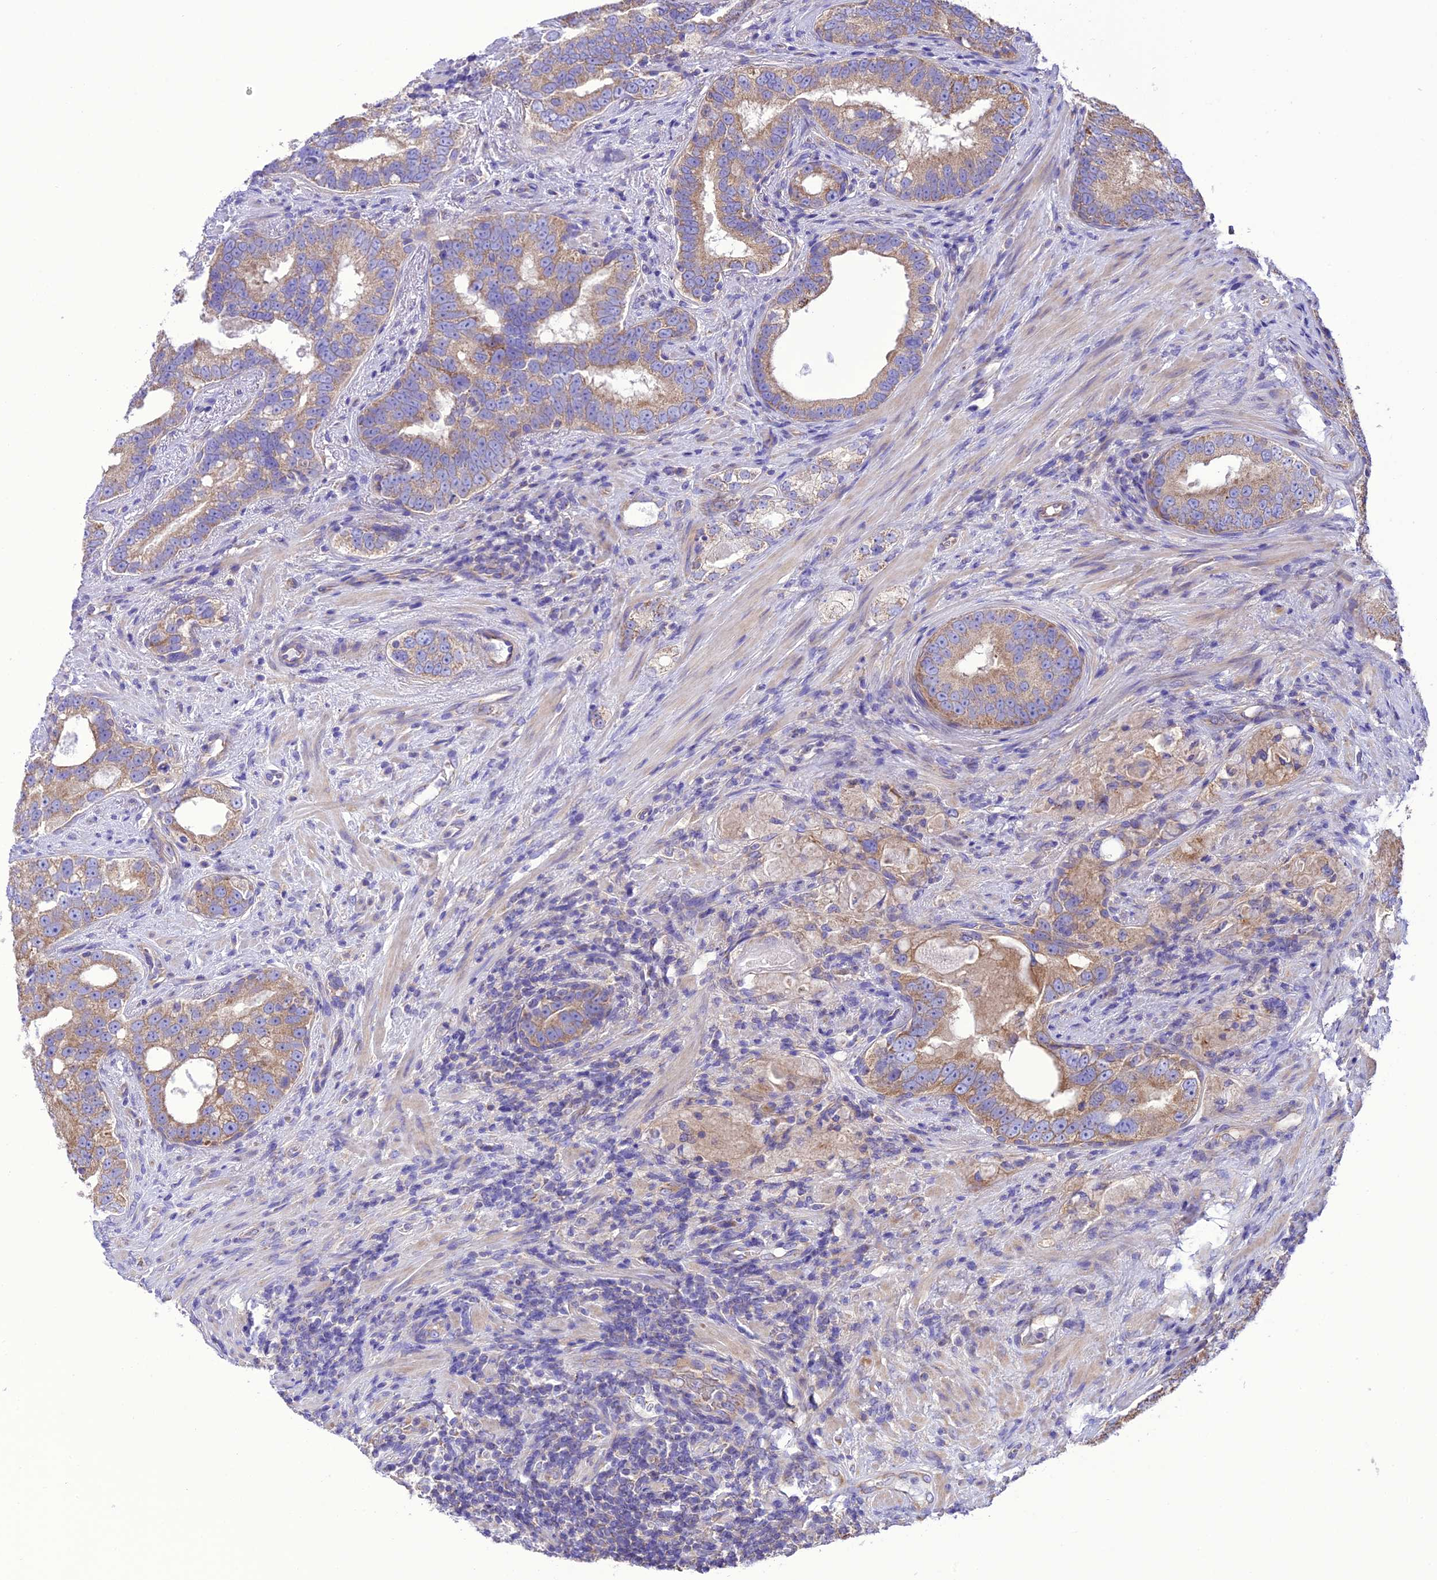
{"staining": {"intensity": "moderate", "quantity": ">75%", "location": "cytoplasmic/membranous"}, "tissue": "prostate cancer", "cell_type": "Tumor cells", "image_type": "cancer", "snomed": [{"axis": "morphology", "description": "Adenocarcinoma, High grade"}, {"axis": "topography", "description": "Prostate"}], "caption": "High-power microscopy captured an immunohistochemistry (IHC) histopathology image of prostate high-grade adenocarcinoma, revealing moderate cytoplasmic/membranous expression in approximately >75% of tumor cells. (DAB (3,3'-diaminobenzidine) = brown stain, brightfield microscopy at high magnification).", "gene": "MAP3K12", "patient": {"sex": "male", "age": 70}}